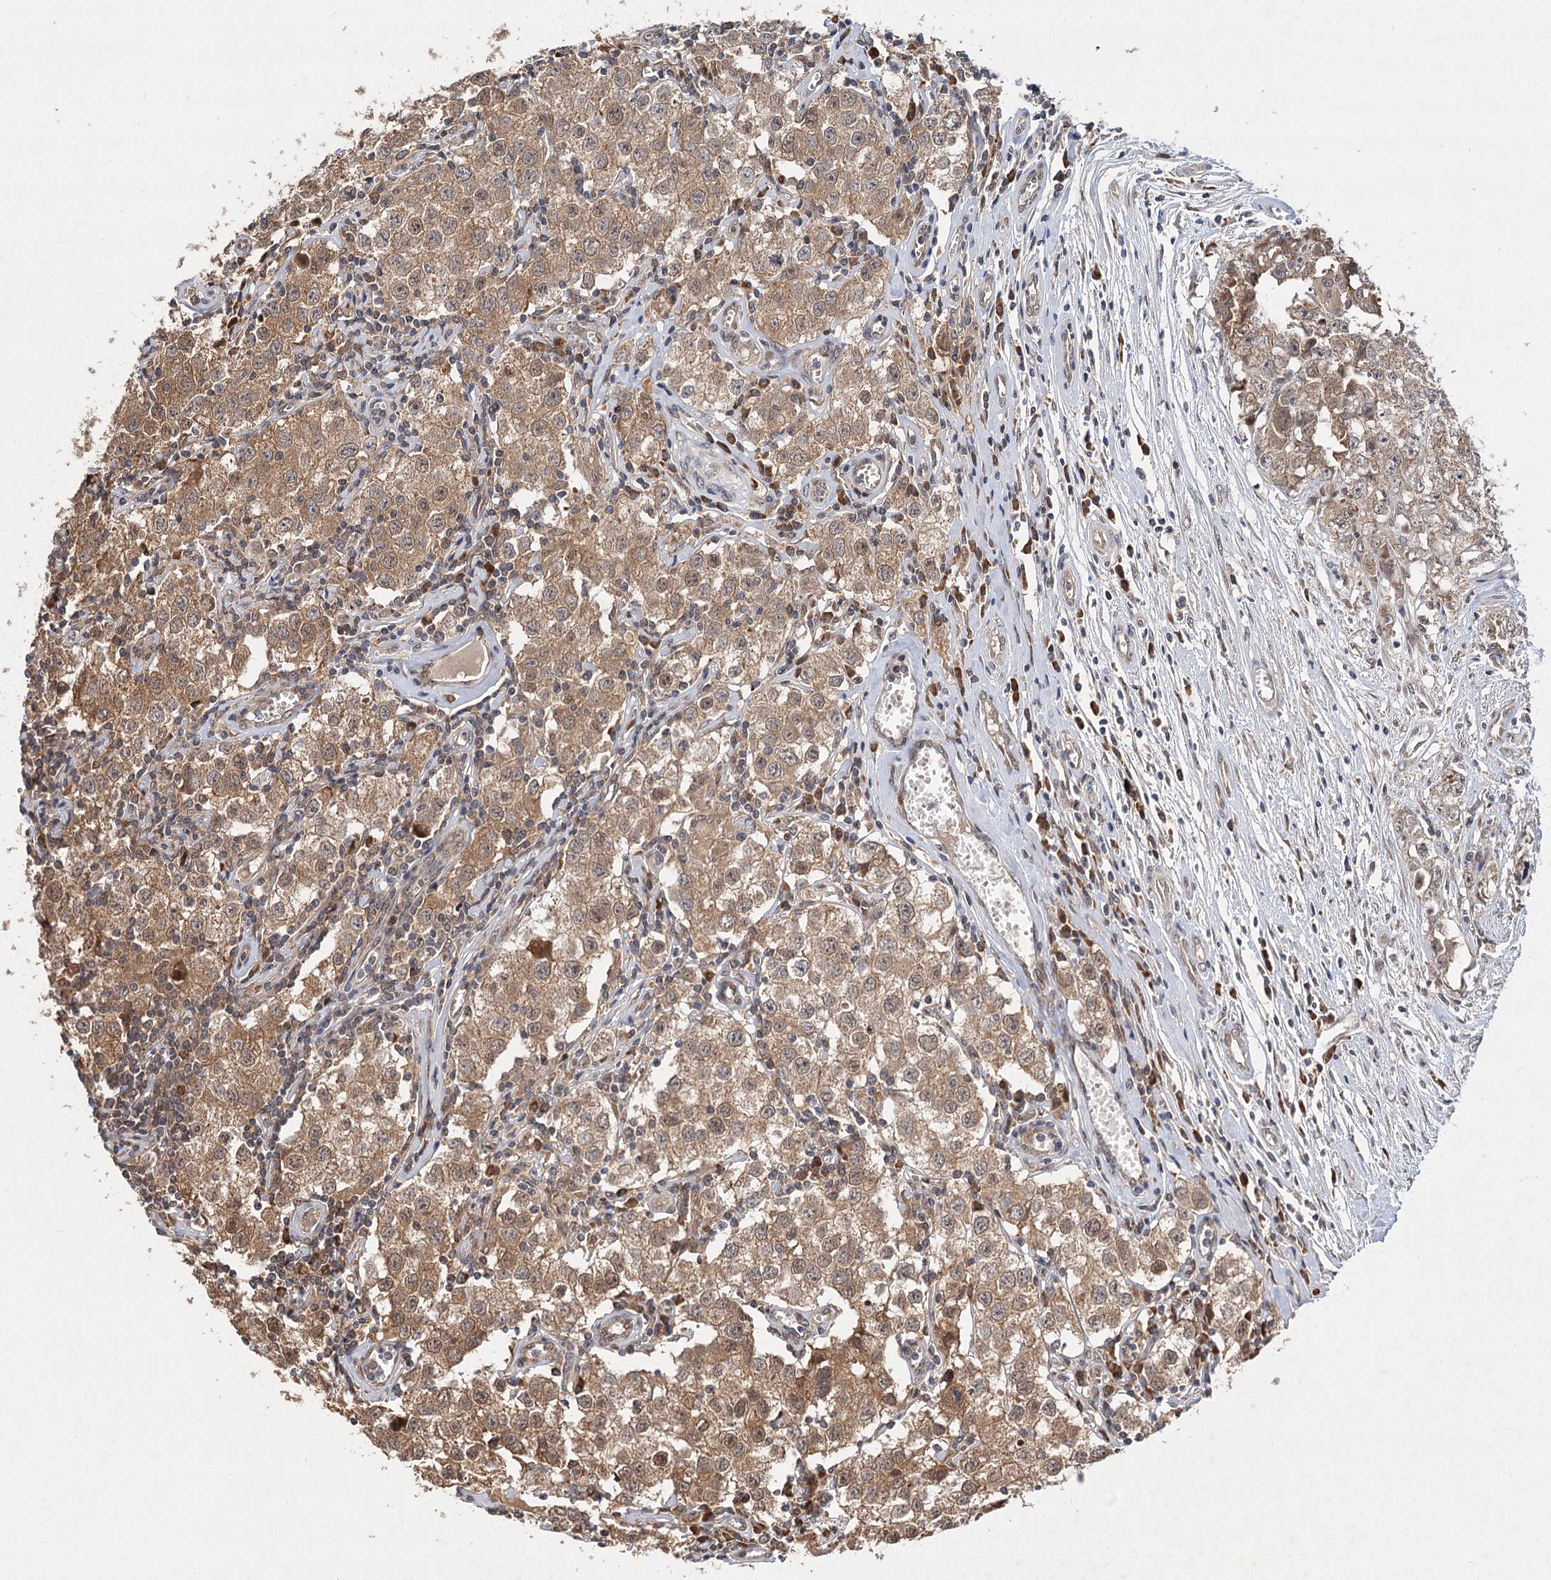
{"staining": {"intensity": "moderate", "quantity": ">75%", "location": "cytoplasmic/membranous,nuclear"}, "tissue": "testis cancer", "cell_type": "Tumor cells", "image_type": "cancer", "snomed": [{"axis": "morphology", "description": "Seminoma, NOS"}, {"axis": "morphology", "description": "Carcinoma, Embryonal, NOS"}, {"axis": "topography", "description": "Testis"}], "caption": "Testis cancer stained with a brown dye demonstrates moderate cytoplasmic/membranous and nuclear positive expression in approximately >75% of tumor cells.", "gene": "FBXW8", "patient": {"sex": "male", "age": 43}}